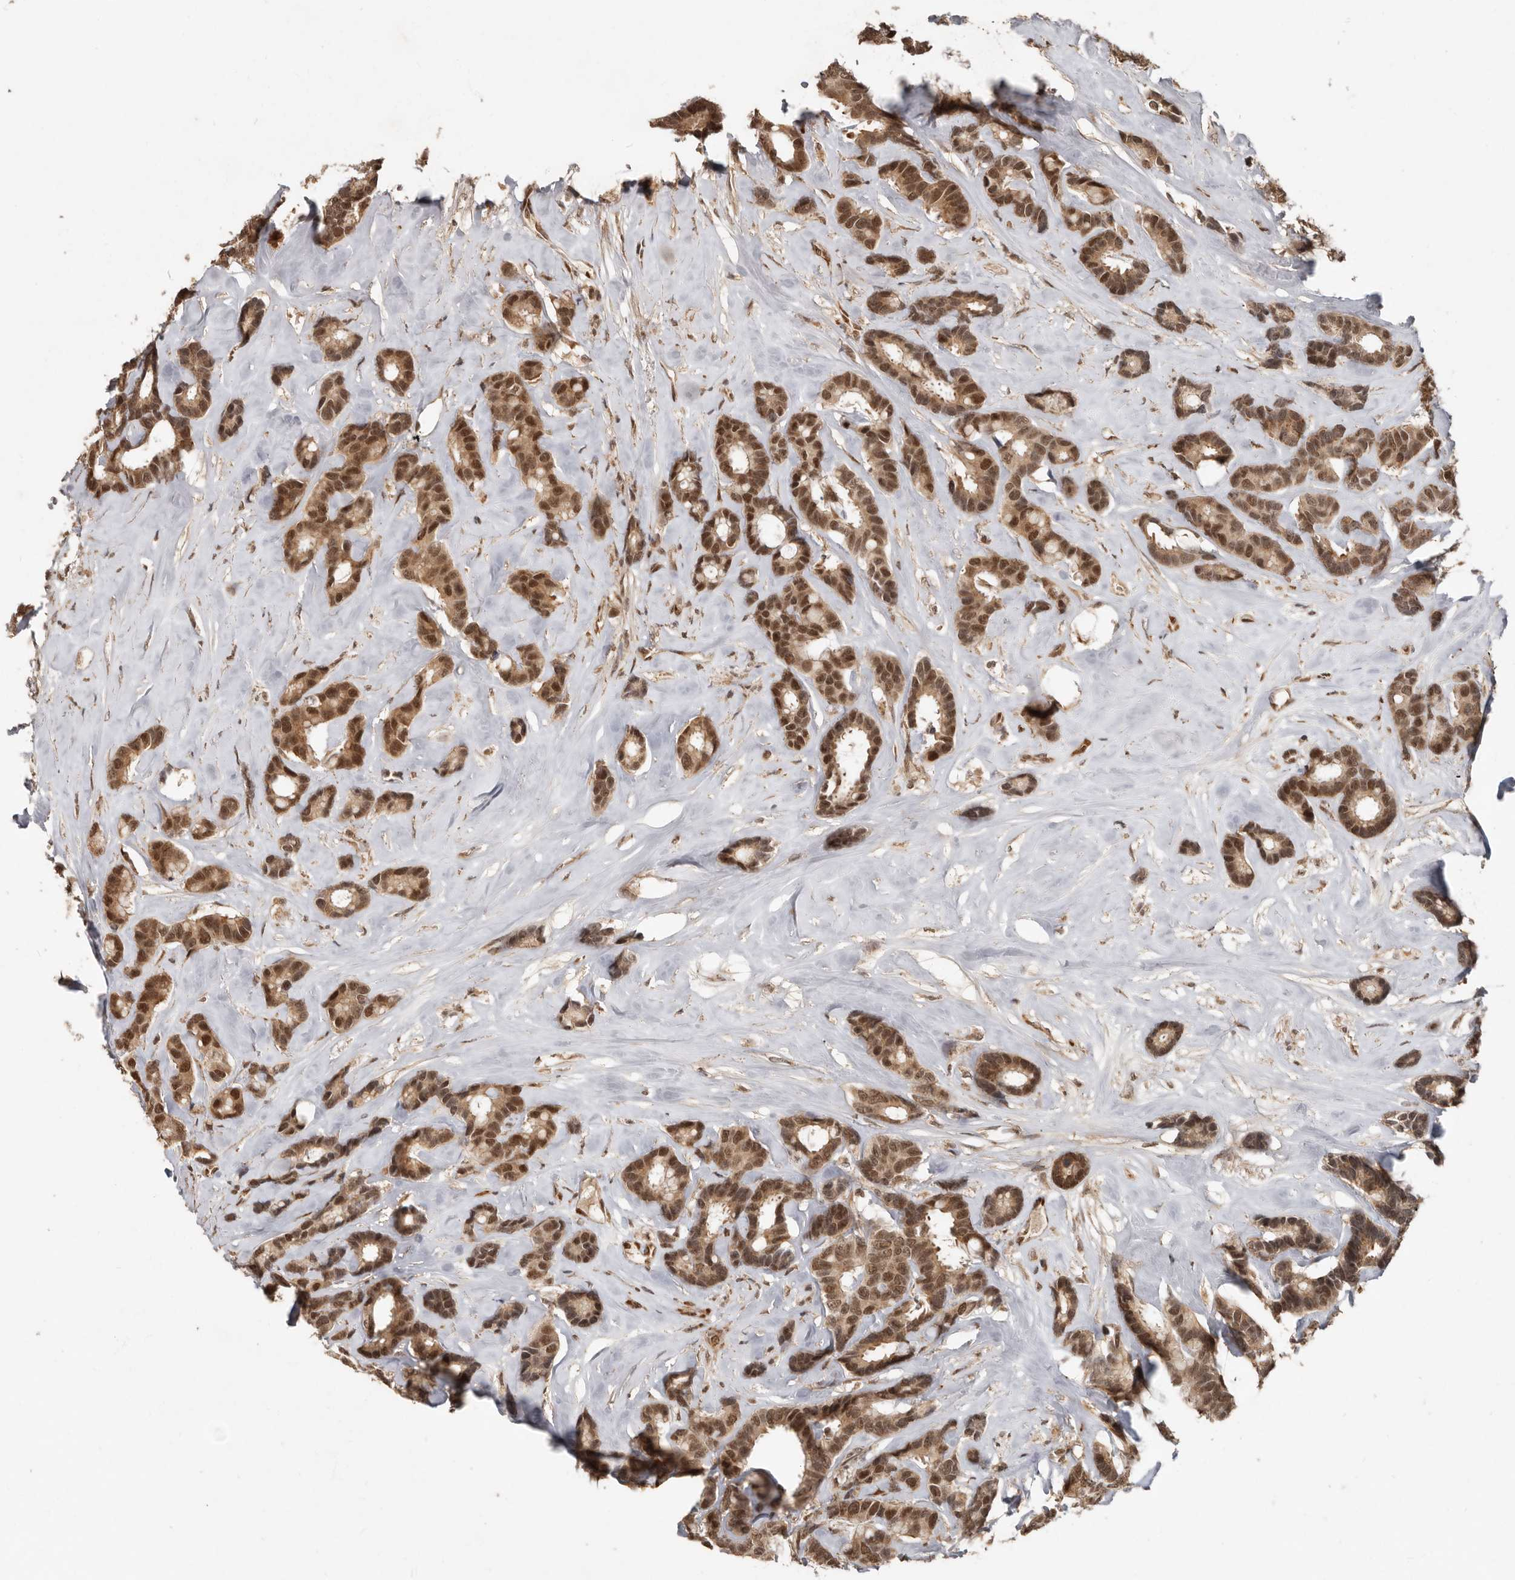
{"staining": {"intensity": "moderate", "quantity": ">75%", "location": "cytoplasmic/membranous,nuclear"}, "tissue": "breast cancer", "cell_type": "Tumor cells", "image_type": "cancer", "snomed": [{"axis": "morphology", "description": "Duct carcinoma"}, {"axis": "topography", "description": "Breast"}], "caption": "Immunohistochemical staining of human breast cancer displays moderate cytoplasmic/membranous and nuclear protein staining in approximately >75% of tumor cells.", "gene": "LRGUK", "patient": {"sex": "female", "age": 87}}